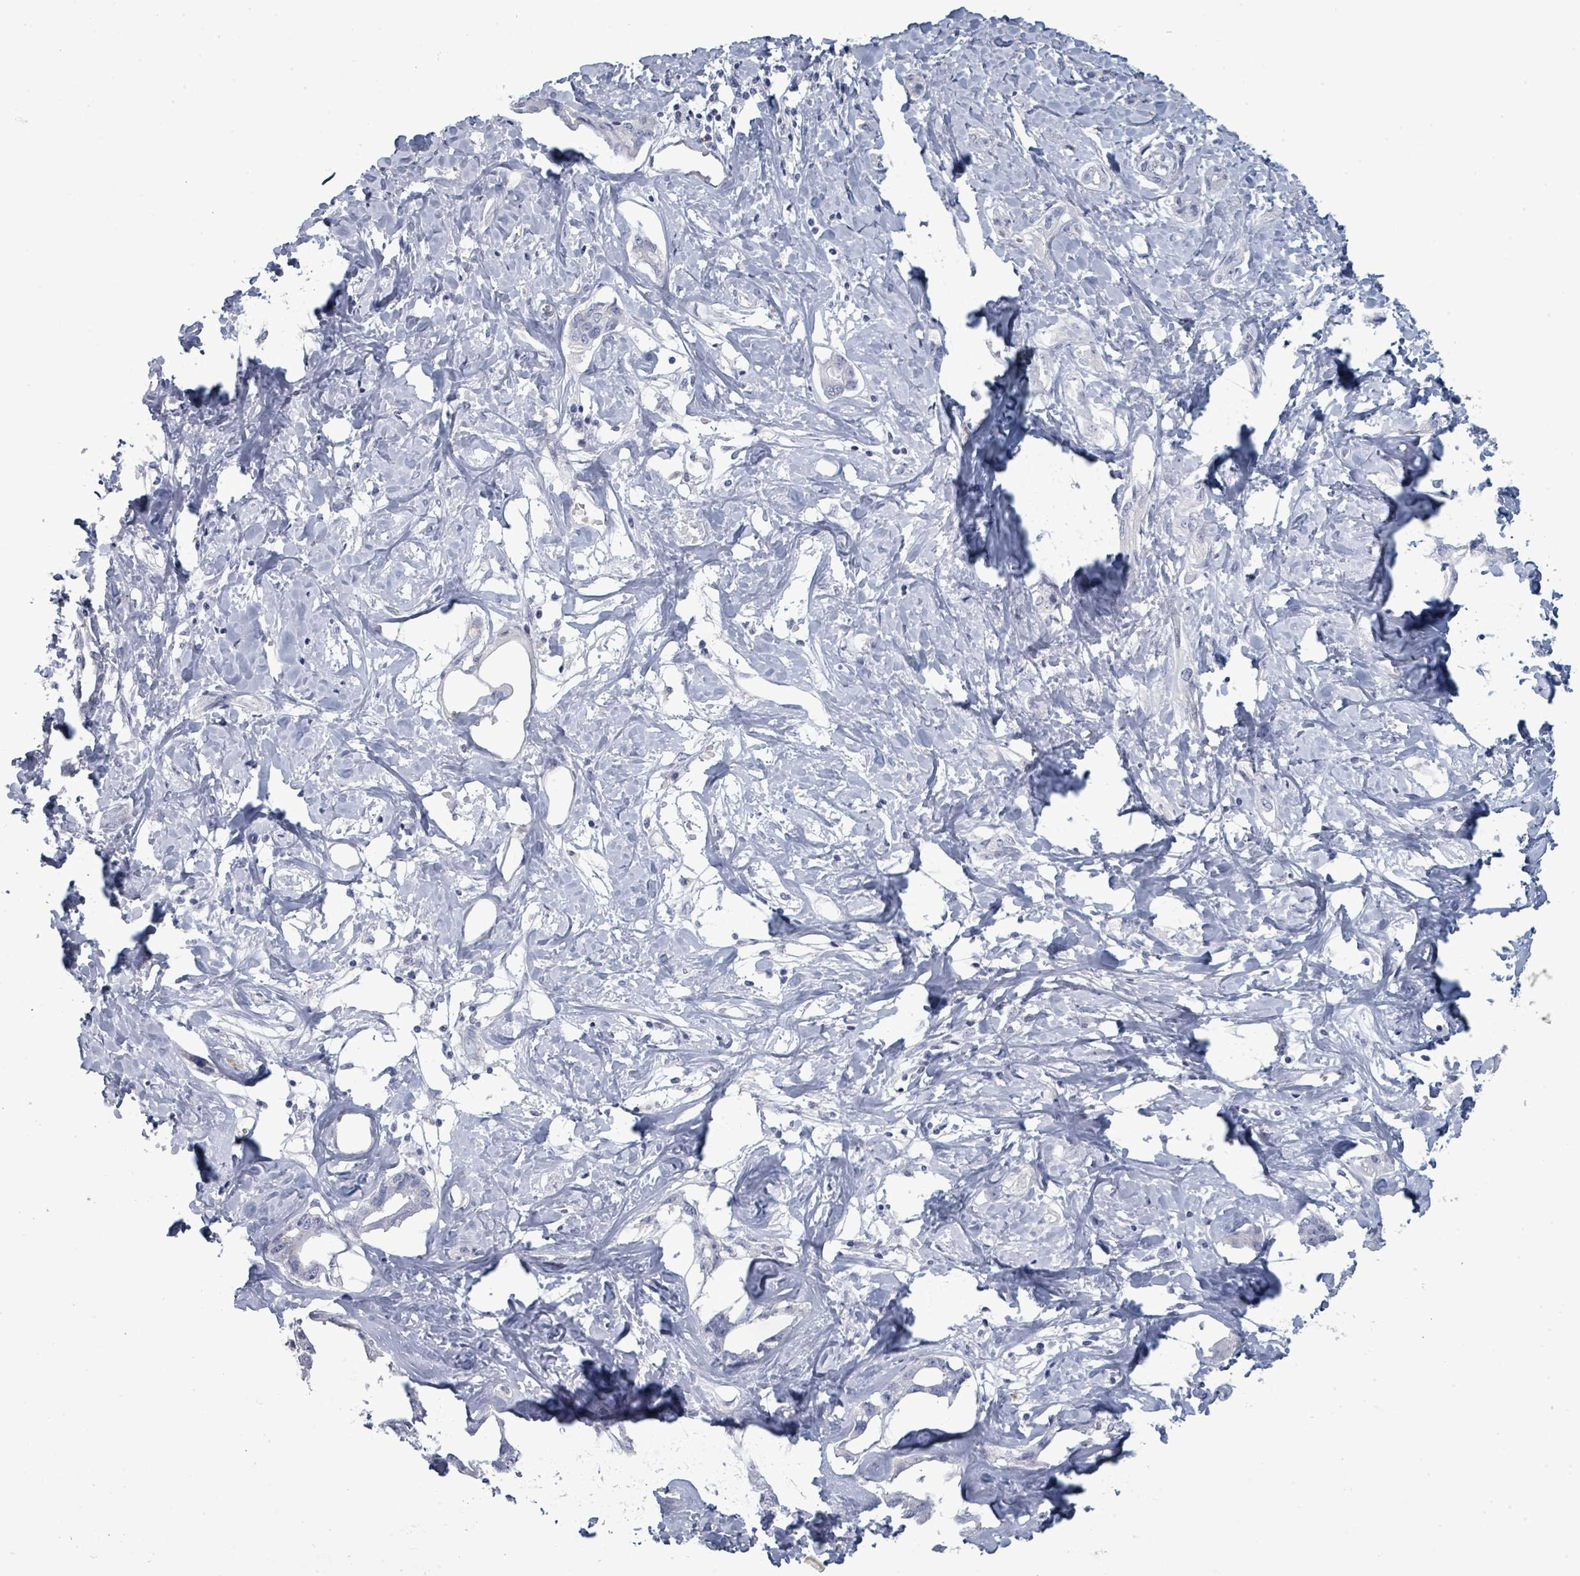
{"staining": {"intensity": "negative", "quantity": "none", "location": "none"}, "tissue": "liver cancer", "cell_type": "Tumor cells", "image_type": "cancer", "snomed": [{"axis": "morphology", "description": "Cholangiocarcinoma"}, {"axis": "topography", "description": "Liver"}], "caption": "High power microscopy histopathology image of an IHC image of liver cholangiocarcinoma, revealing no significant staining in tumor cells.", "gene": "NDST2", "patient": {"sex": "male", "age": 59}}